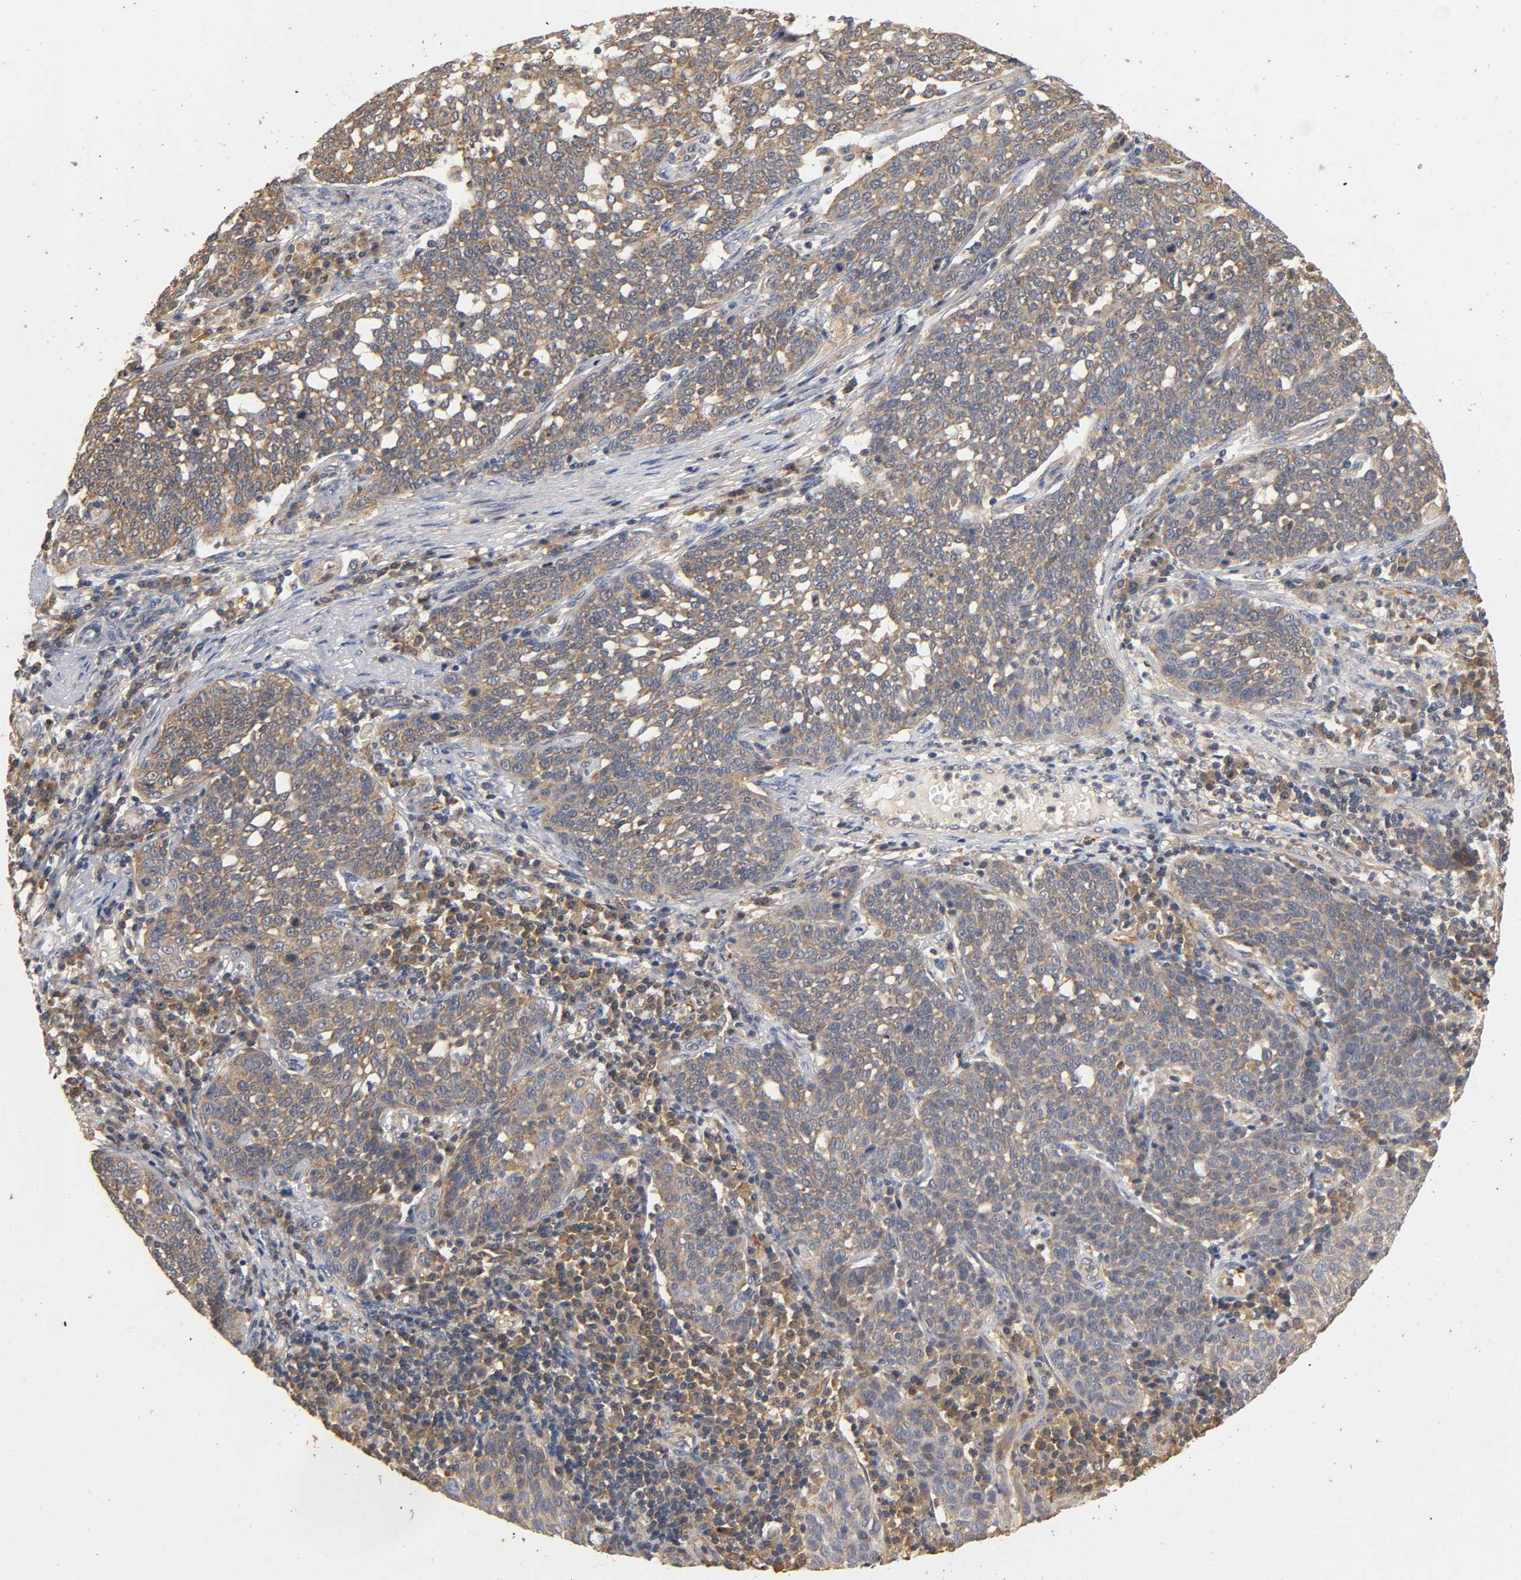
{"staining": {"intensity": "weak", "quantity": ">75%", "location": "cytoplasmic/membranous"}, "tissue": "cervical cancer", "cell_type": "Tumor cells", "image_type": "cancer", "snomed": [{"axis": "morphology", "description": "Squamous cell carcinoma, NOS"}, {"axis": "topography", "description": "Cervix"}], "caption": "Tumor cells exhibit low levels of weak cytoplasmic/membranous positivity in approximately >75% of cells in human cervical cancer.", "gene": "SCAP", "patient": {"sex": "female", "age": 34}}